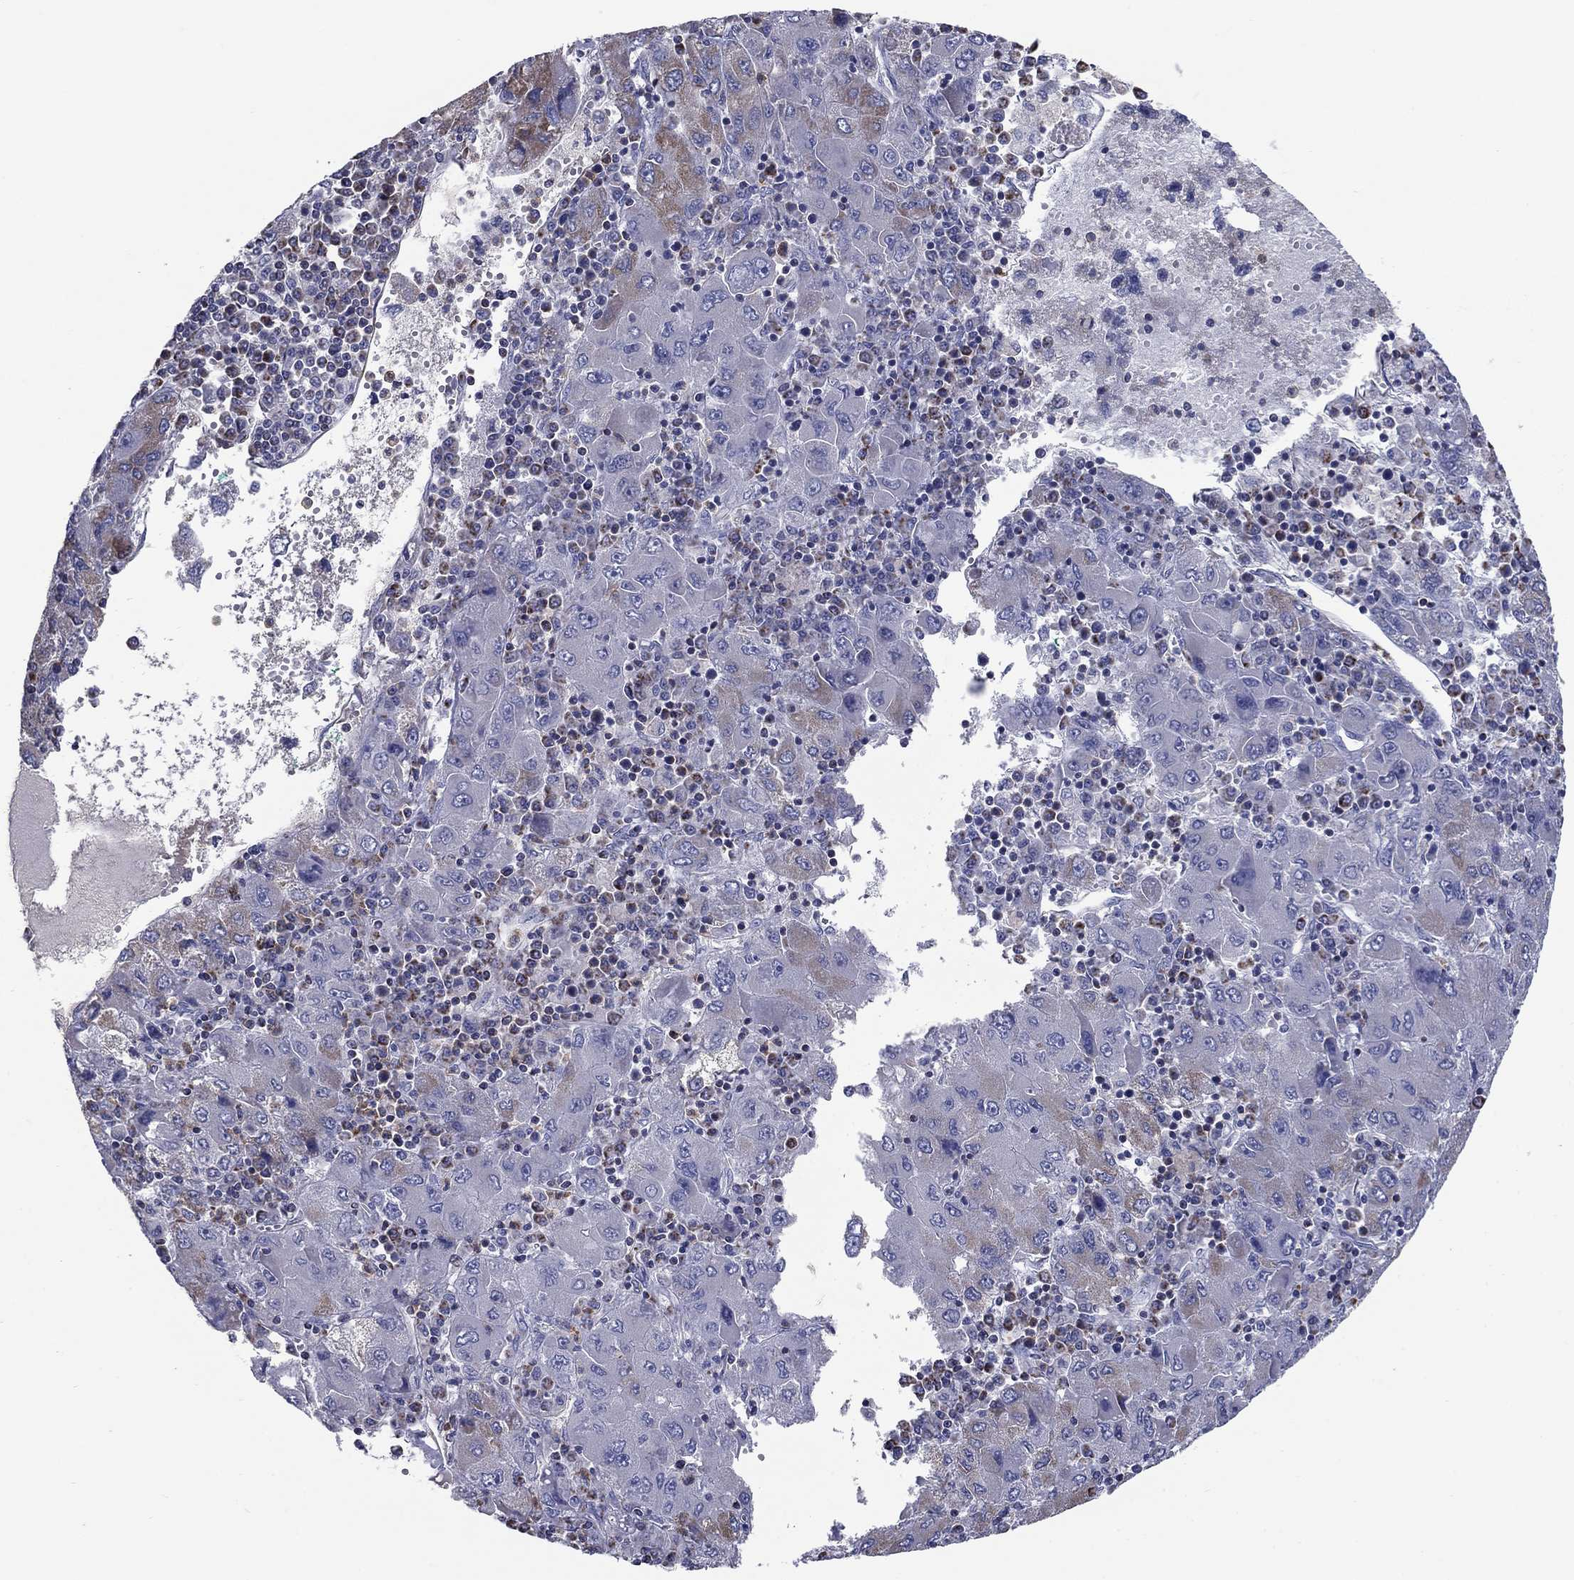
{"staining": {"intensity": "weak", "quantity": "<25%", "location": "cytoplasmic/membranous"}, "tissue": "liver cancer", "cell_type": "Tumor cells", "image_type": "cancer", "snomed": [{"axis": "morphology", "description": "Carcinoma, Hepatocellular, NOS"}, {"axis": "topography", "description": "Liver"}], "caption": "Immunohistochemistry (IHC) image of human hepatocellular carcinoma (liver) stained for a protein (brown), which exhibits no expression in tumor cells. Nuclei are stained in blue.", "gene": "NDUFA4L2", "patient": {"sex": "male", "age": 75}}